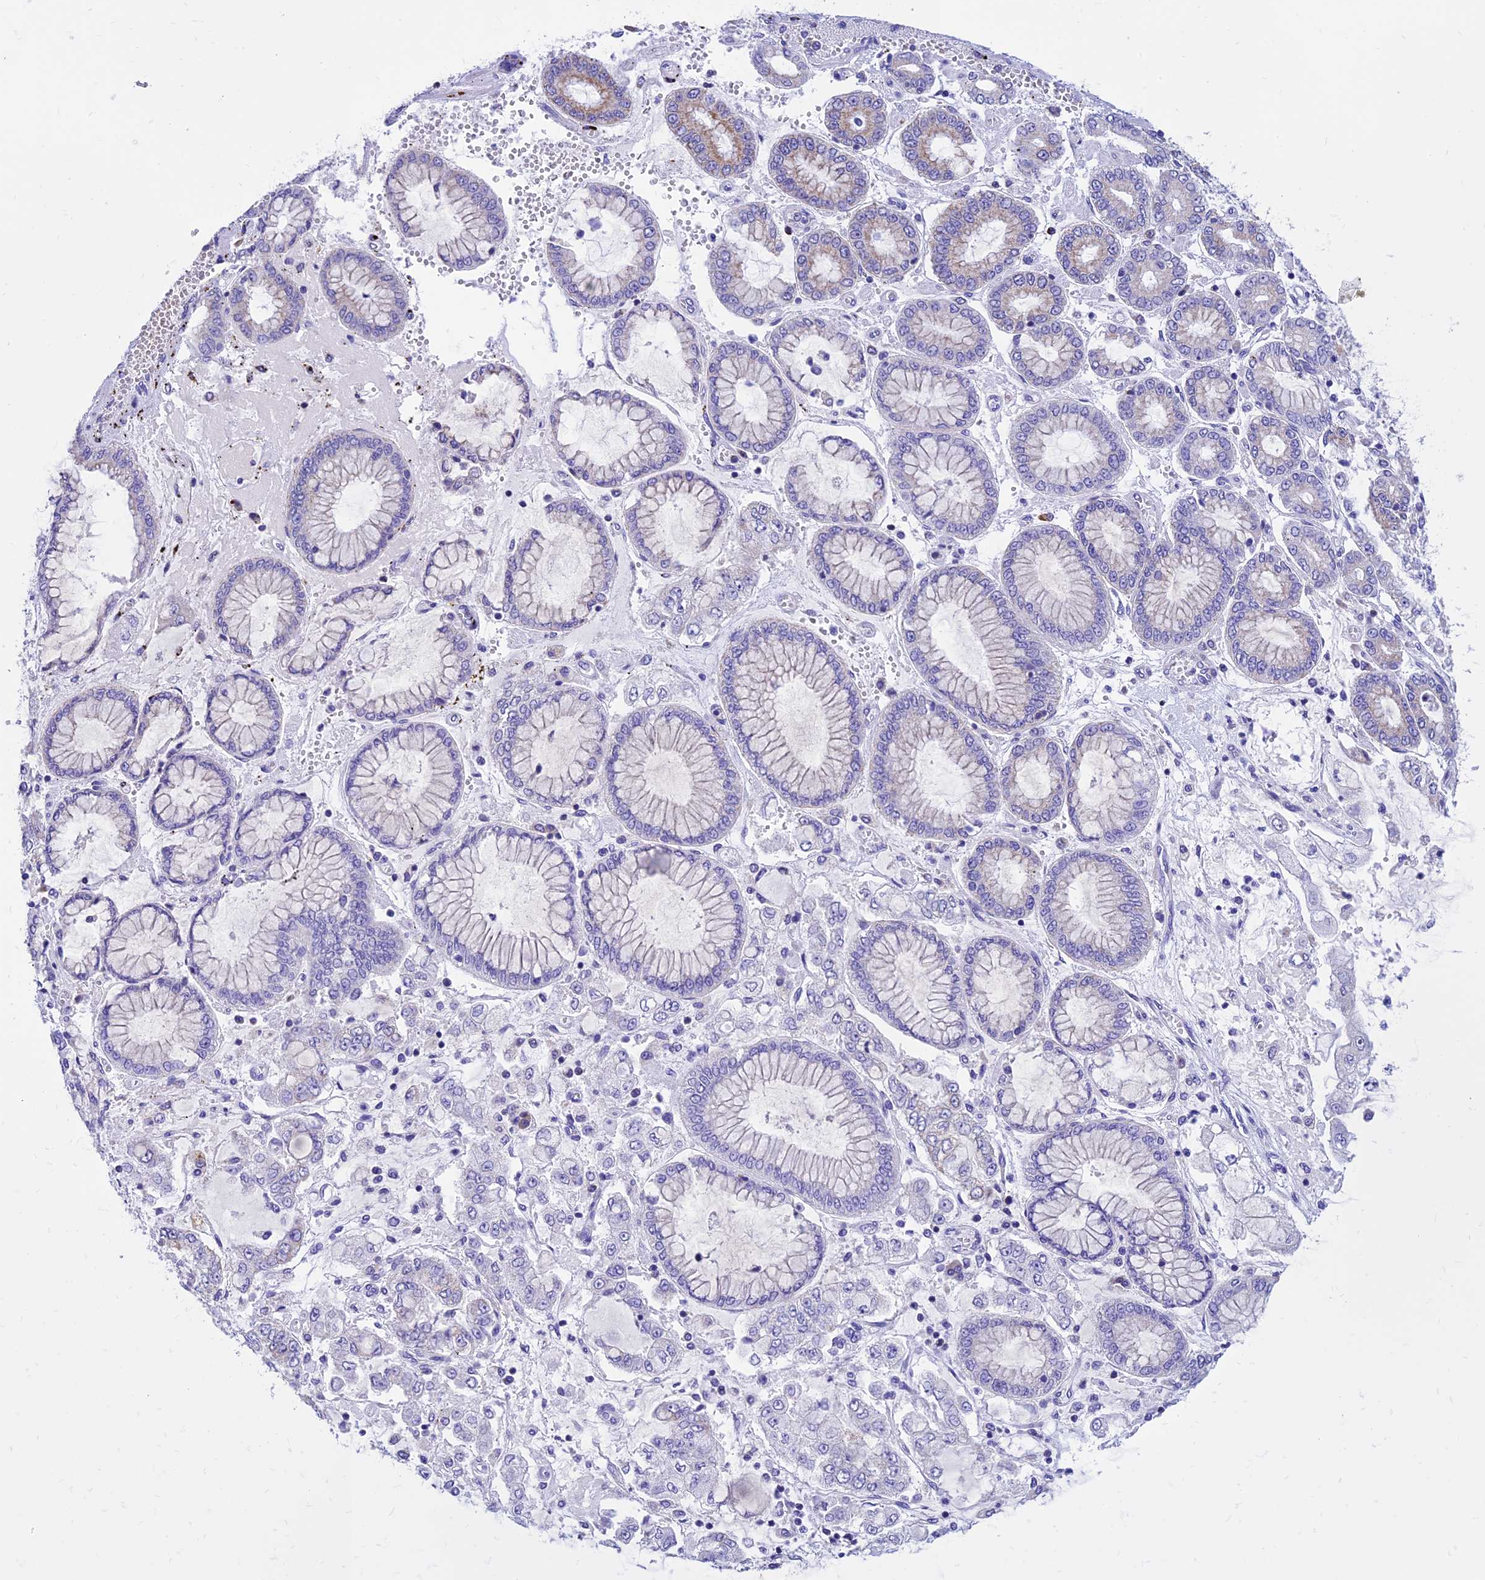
{"staining": {"intensity": "negative", "quantity": "none", "location": "none"}, "tissue": "stomach cancer", "cell_type": "Tumor cells", "image_type": "cancer", "snomed": [{"axis": "morphology", "description": "Adenocarcinoma, NOS"}, {"axis": "topography", "description": "Stomach"}], "caption": "Stomach cancer (adenocarcinoma) stained for a protein using immunohistochemistry (IHC) demonstrates no expression tumor cells.", "gene": "SLC8B1", "patient": {"sex": "male", "age": 76}}